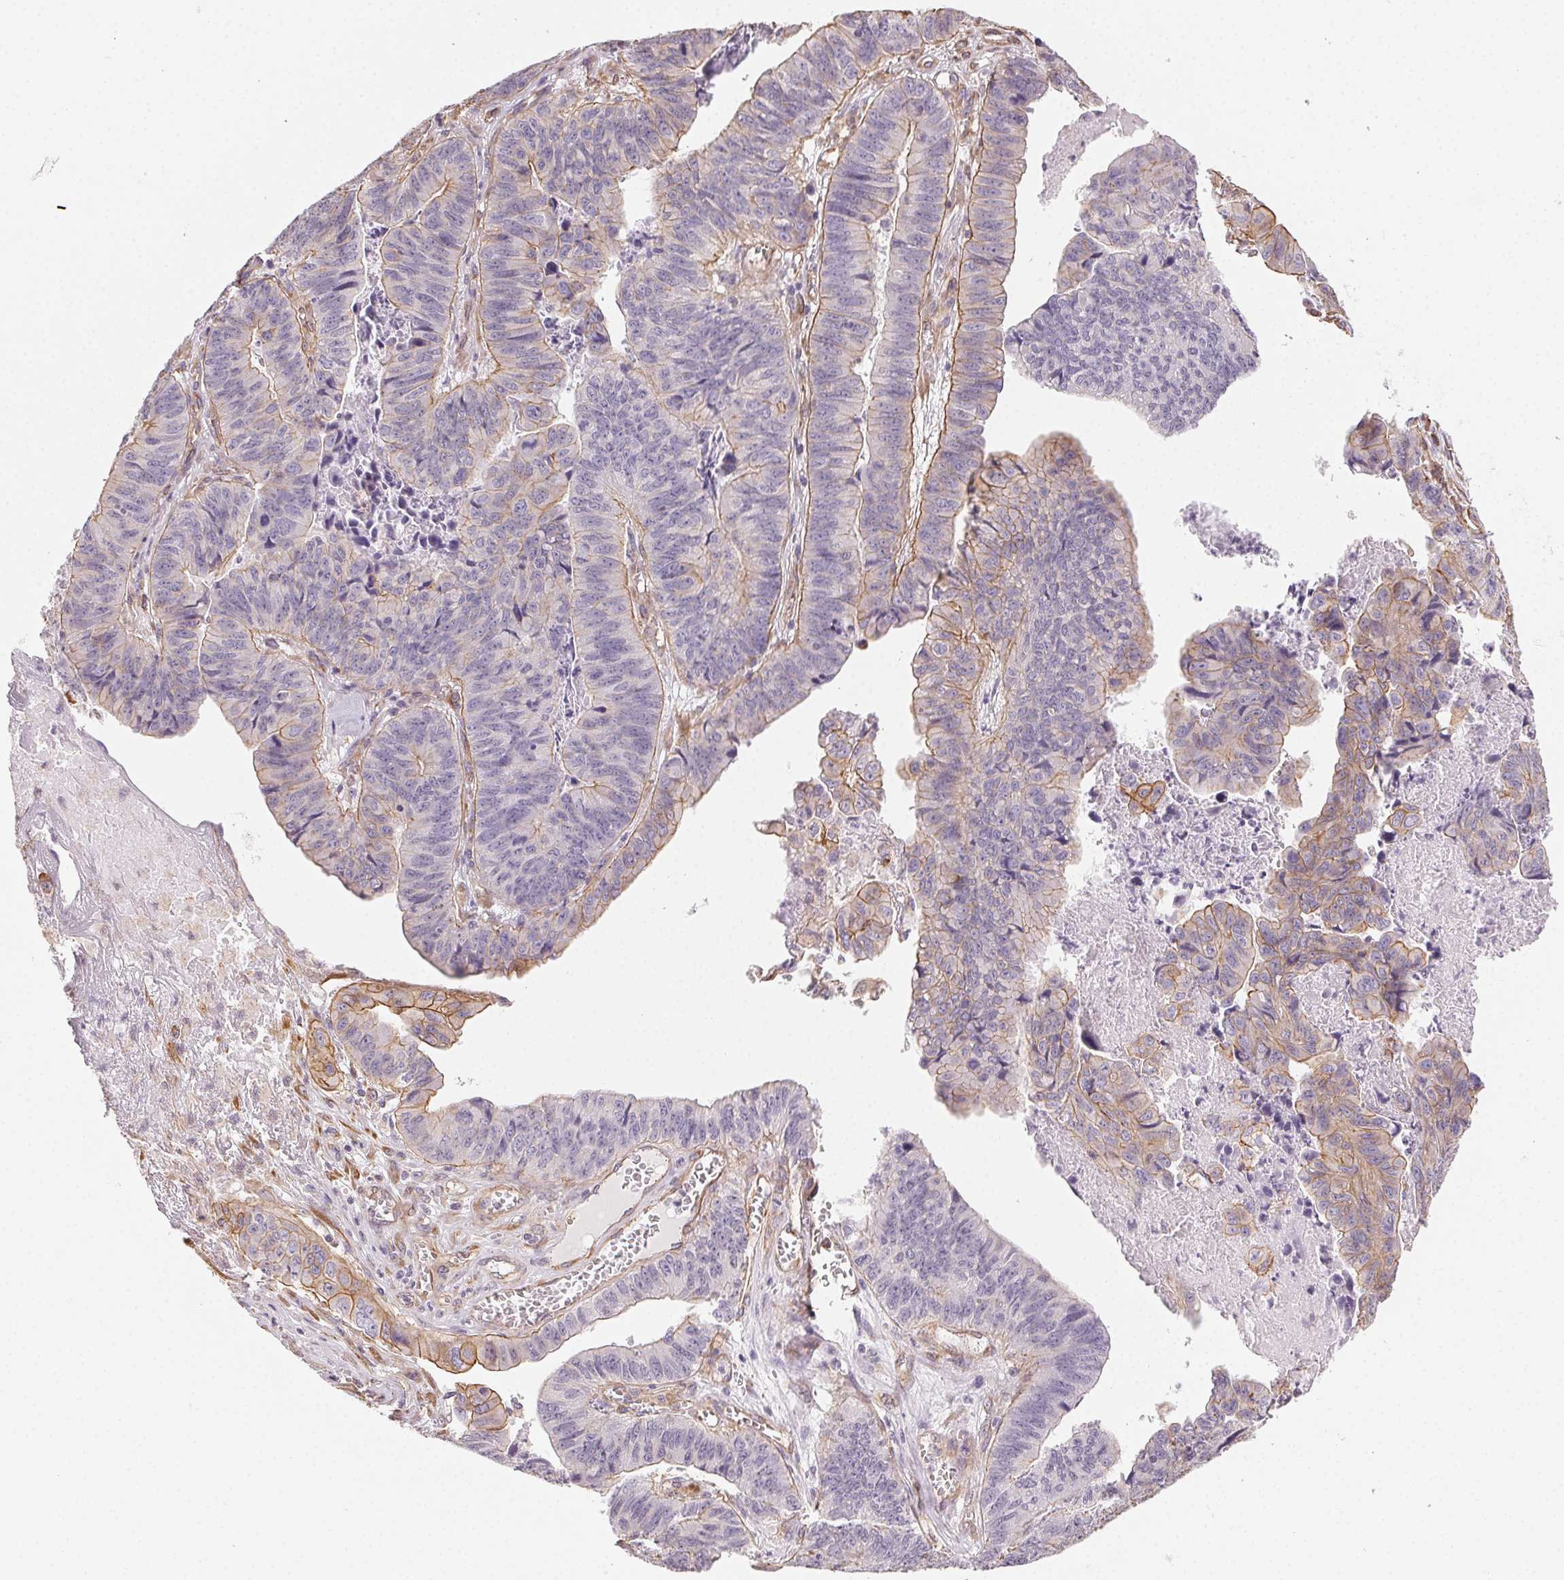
{"staining": {"intensity": "moderate", "quantity": "<25%", "location": "cytoplasmic/membranous"}, "tissue": "stomach cancer", "cell_type": "Tumor cells", "image_type": "cancer", "snomed": [{"axis": "morphology", "description": "Adenocarcinoma, NOS"}, {"axis": "topography", "description": "Stomach, lower"}], "caption": "Stomach adenocarcinoma tissue reveals moderate cytoplasmic/membranous expression in about <25% of tumor cells, visualized by immunohistochemistry. (DAB = brown stain, brightfield microscopy at high magnification).", "gene": "PLA2G4F", "patient": {"sex": "male", "age": 77}}